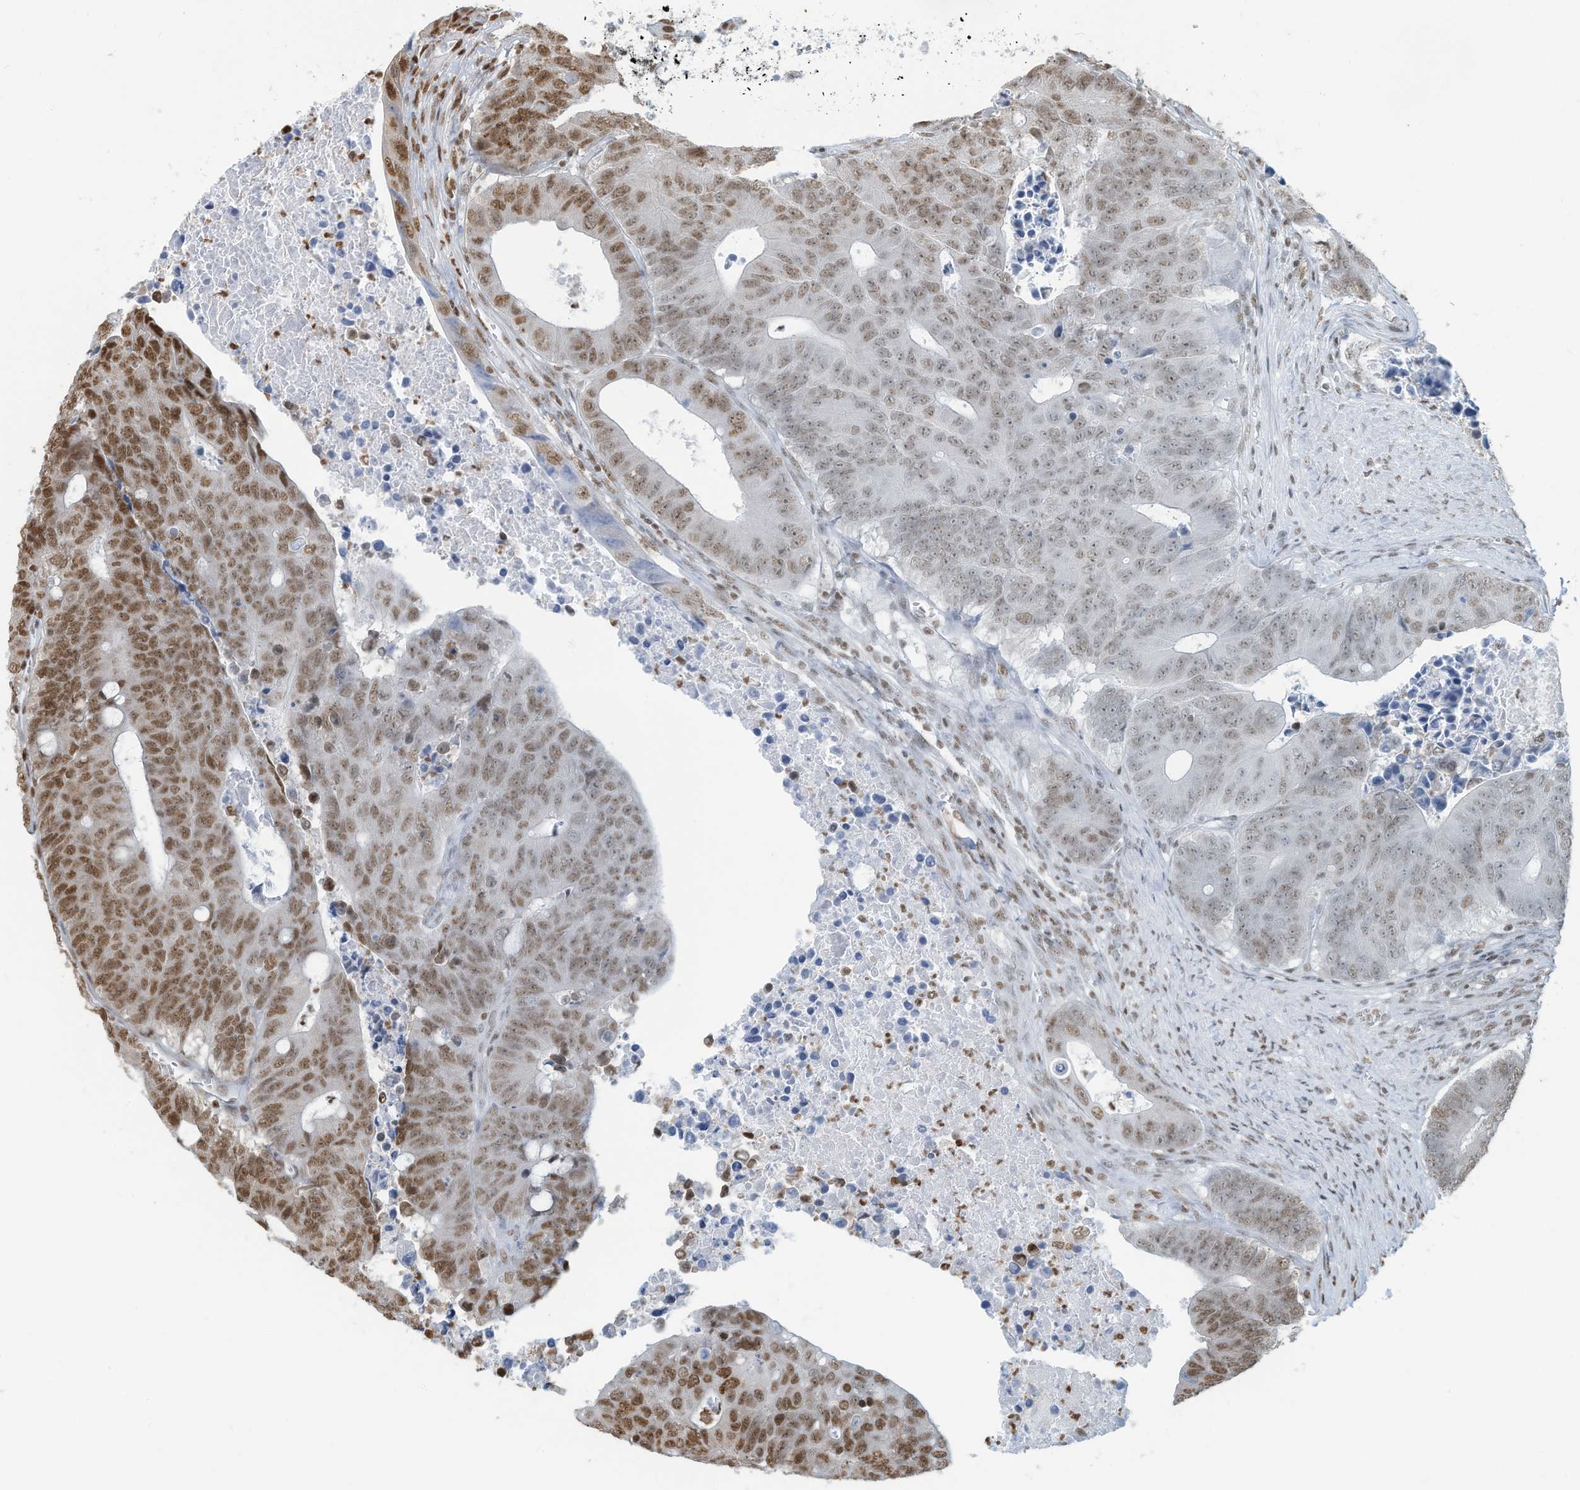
{"staining": {"intensity": "moderate", "quantity": "25%-75%", "location": "nuclear"}, "tissue": "colorectal cancer", "cell_type": "Tumor cells", "image_type": "cancer", "snomed": [{"axis": "morphology", "description": "Adenocarcinoma, NOS"}, {"axis": "topography", "description": "Colon"}], "caption": "Tumor cells display moderate nuclear staining in about 25%-75% of cells in colorectal adenocarcinoma.", "gene": "SARNP", "patient": {"sex": "male", "age": 87}}